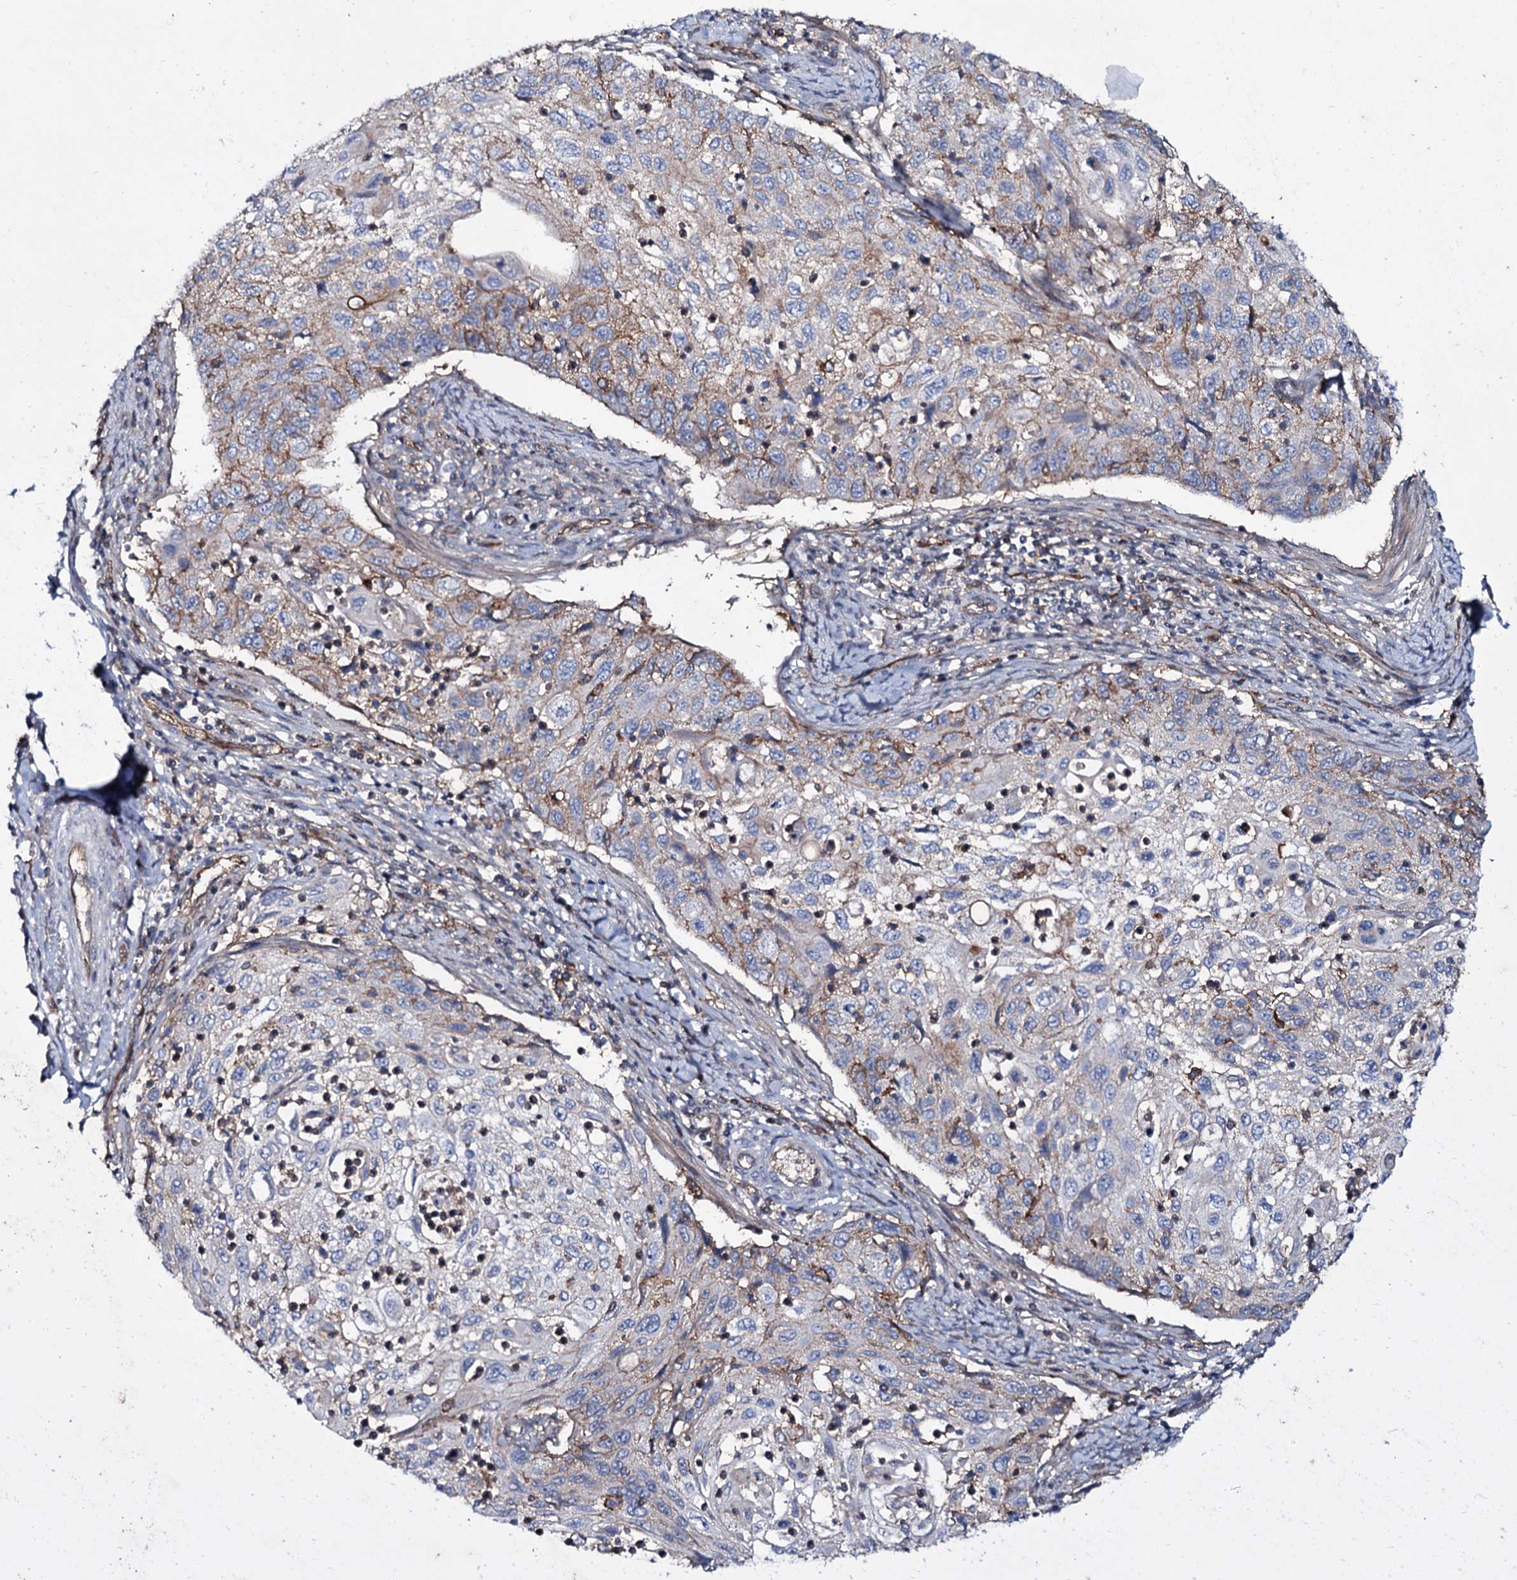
{"staining": {"intensity": "weak", "quantity": "<25%", "location": "cytoplasmic/membranous"}, "tissue": "cervical cancer", "cell_type": "Tumor cells", "image_type": "cancer", "snomed": [{"axis": "morphology", "description": "Squamous cell carcinoma, NOS"}, {"axis": "topography", "description": "Cervix"}], "caption": "Human squamous cell carcinoma (cervical) stained for a protein using immunohistochemistry reveals no expression in tumor cells.", "gene": "SNAP23", "patient": {"sex": "female", "age": 70}}